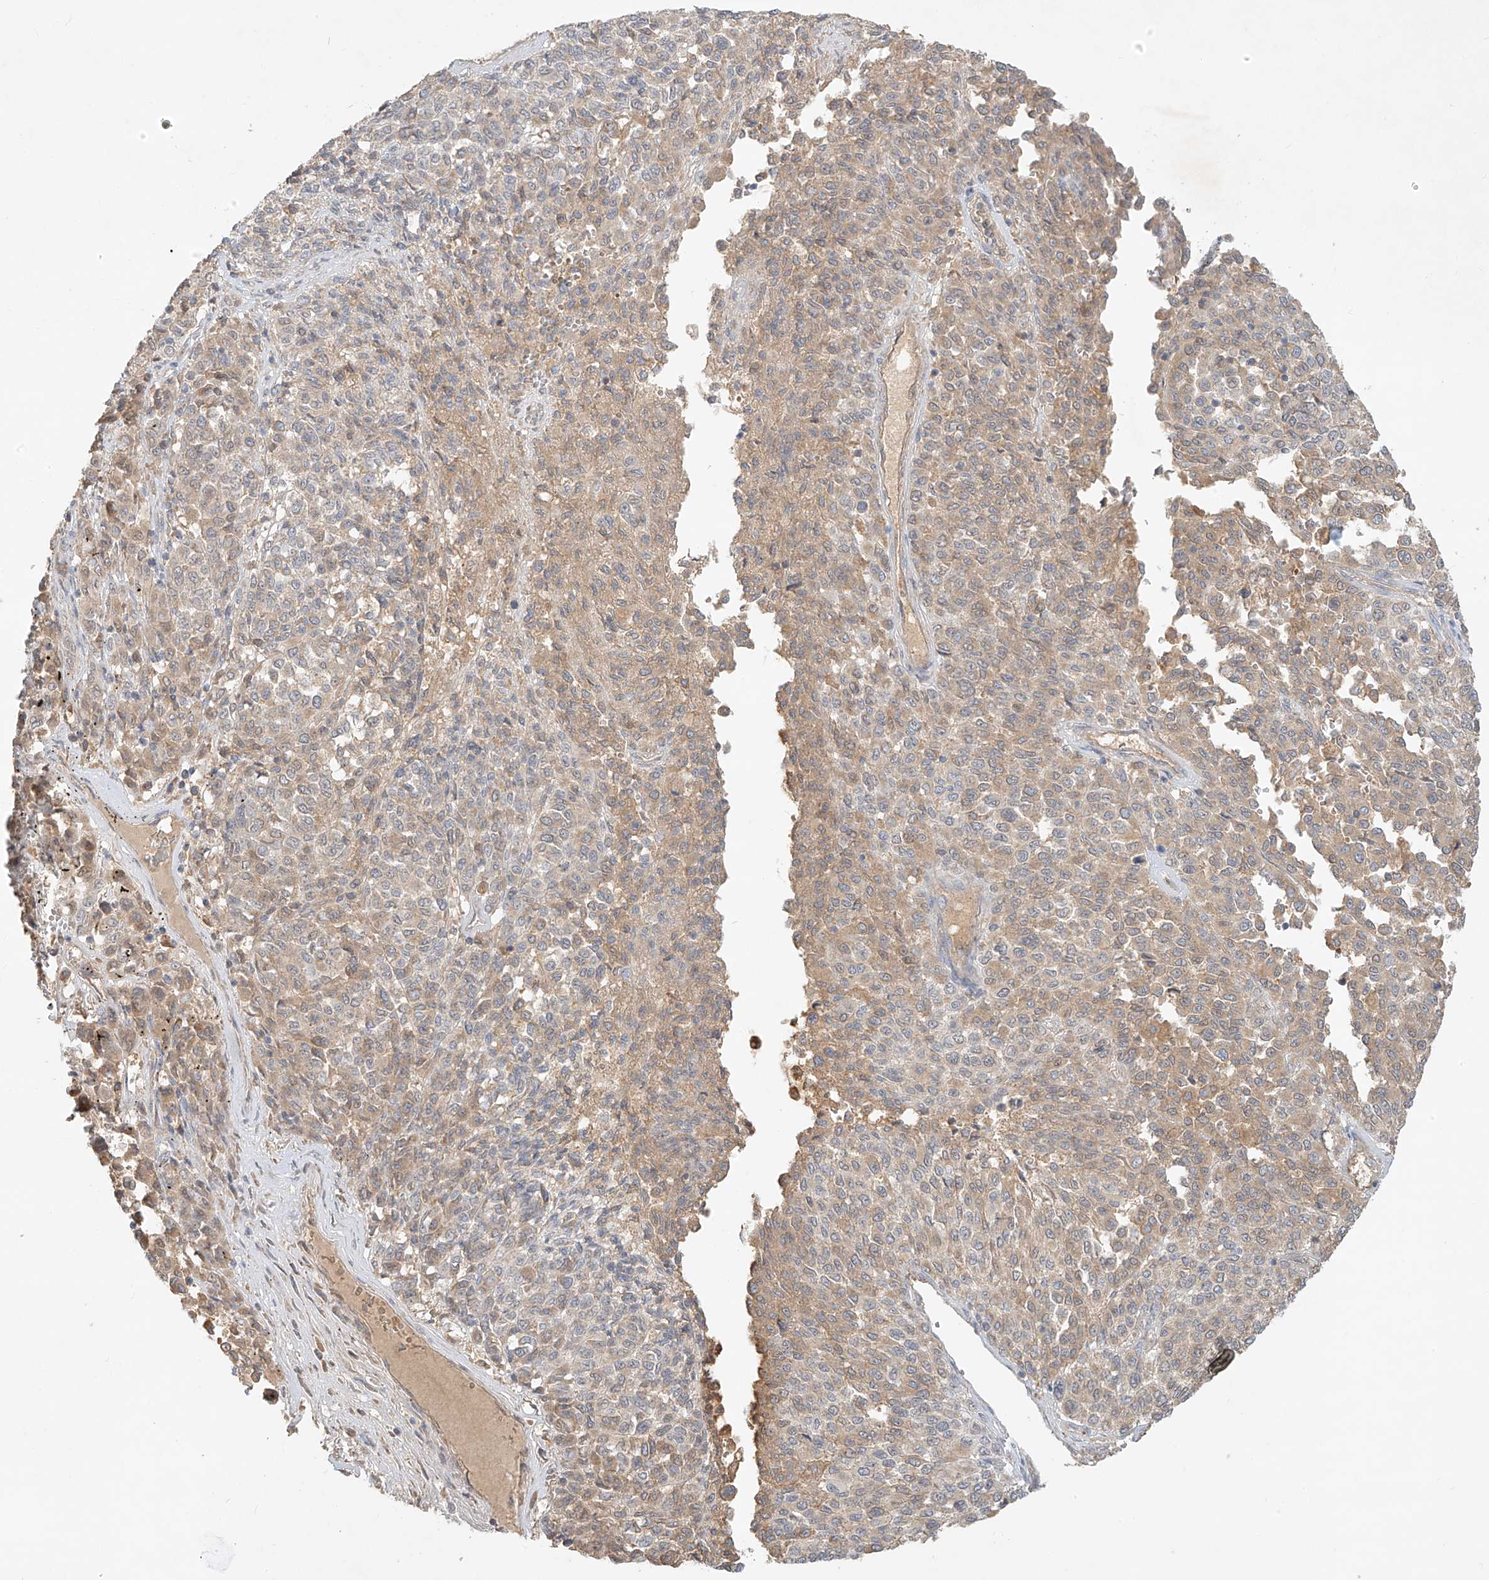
{"staining": {"intensity": "weak", "quantity": "25%-75%", "location": "cytoplasmic/membranous"}, "tissue": "melanoma", "cell_type": "Tumor cells", "image_type": "cancer", "snomed": [{"axis": "morphology", "description": "Malignant melanoma, Metastatic site"}, {"axis": "topography", "description": "Pancreas"}], "caption": "Immunohistochemical staining of human melanoma reveals low levels of weak cytoplasmic/membranous protein expression in approximately 25%-75% of tumor cells.", "gene": "KPNA7", "patient": {"sex": "female", "age": 30}}